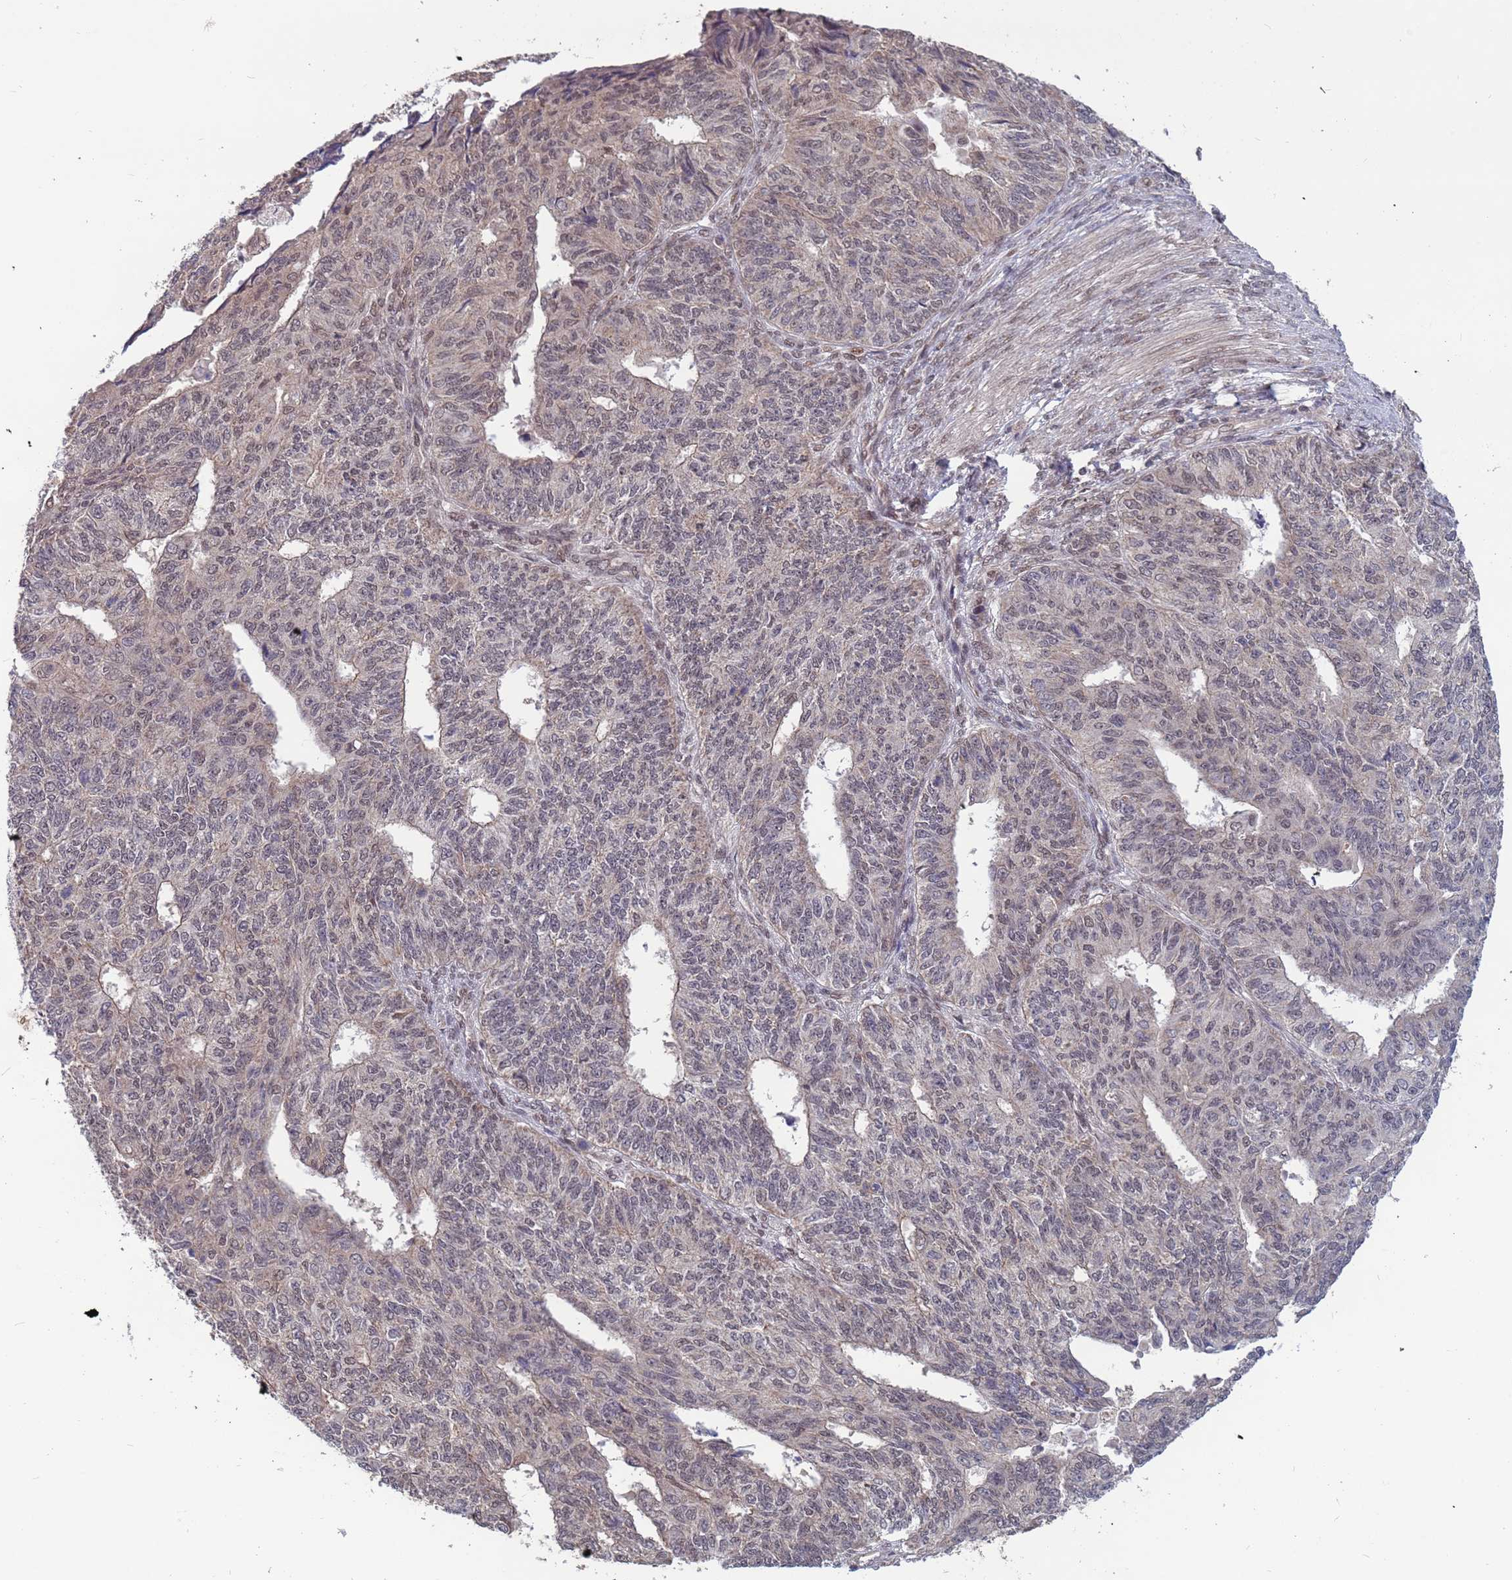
{"staining": {"intensity": "weak", "quantity": "<25%", "location": "nuclear"}, "tissue": "endometrial cancer", "cell_type": "Tumor cells", "image_type": "cancer", "snomed": [{"axis": "morphology", "description": "Adenocarcinoma, NOS"}, {"axis": "topography", "description": "Endometrium"}], "caption": "This is a image of immunohistochemistry (IHC) staining of endometrial adenocarcinoma, which shows no staining in tumor cells. (DAB IHC, high magnification).", "gene": "DENND2B", "patient": {"sex": "female", "age": 32}}